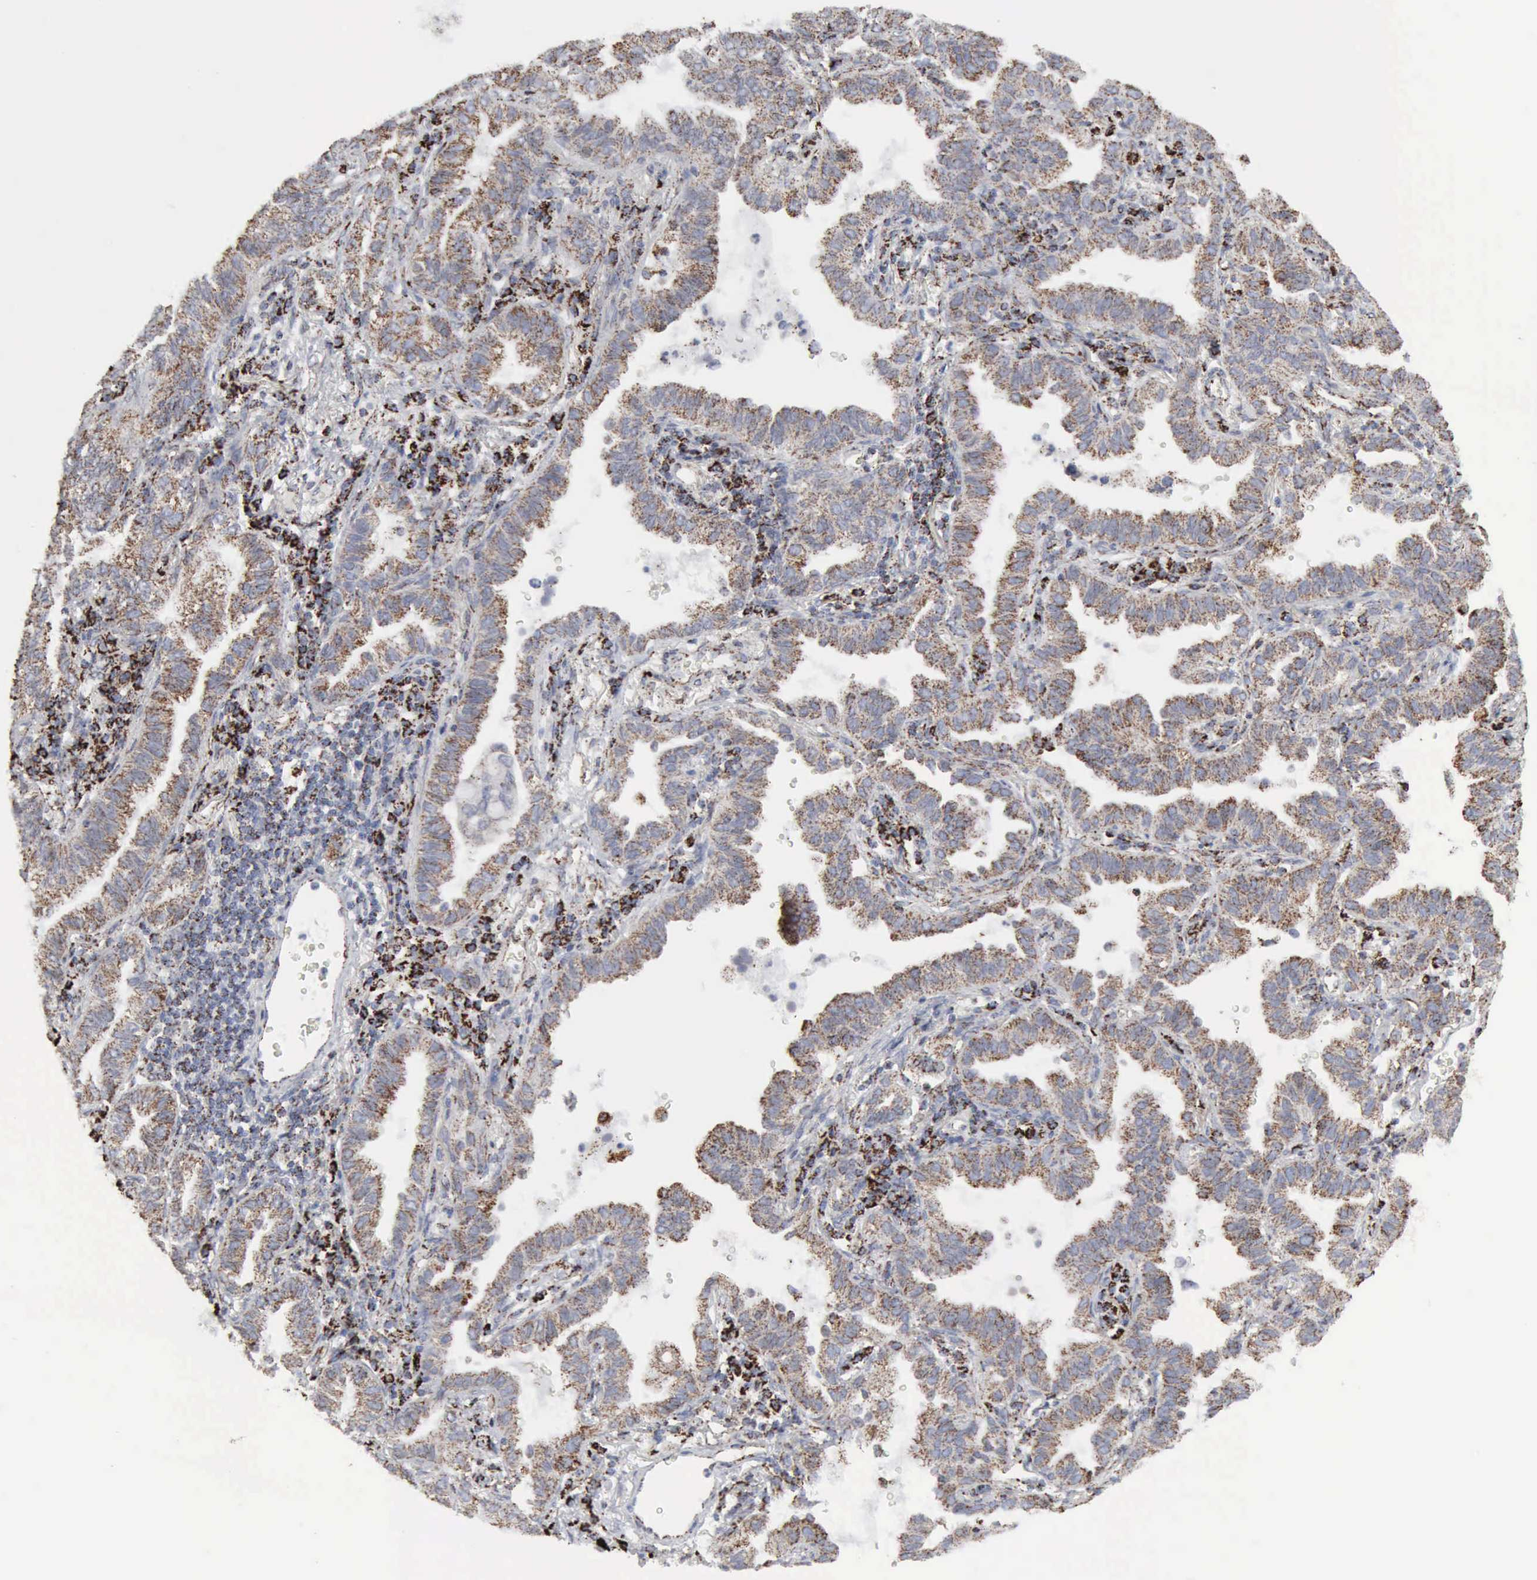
{"staining": {"intensity": "moderate", "quantity": ">75%", "location": "cytoplasmic/membranous"}, "tissue": "lung cancer", "cell_type": "Tumor cells", "image_type": "cancer", "snomed": [{"axis": "morphology", "description": "Adenocarcinoma, NOS"}, {"axis": "topography", "description": "Lung"}], "caption": "The histopathology image demonstrates staining of adenocarcinoma (lung), revealing moderate cytoplasmic/membranous protein expression (brown color) within tumor cells.", "gene": "ACO2", "patient": {"sex": "female", "age": 50}}